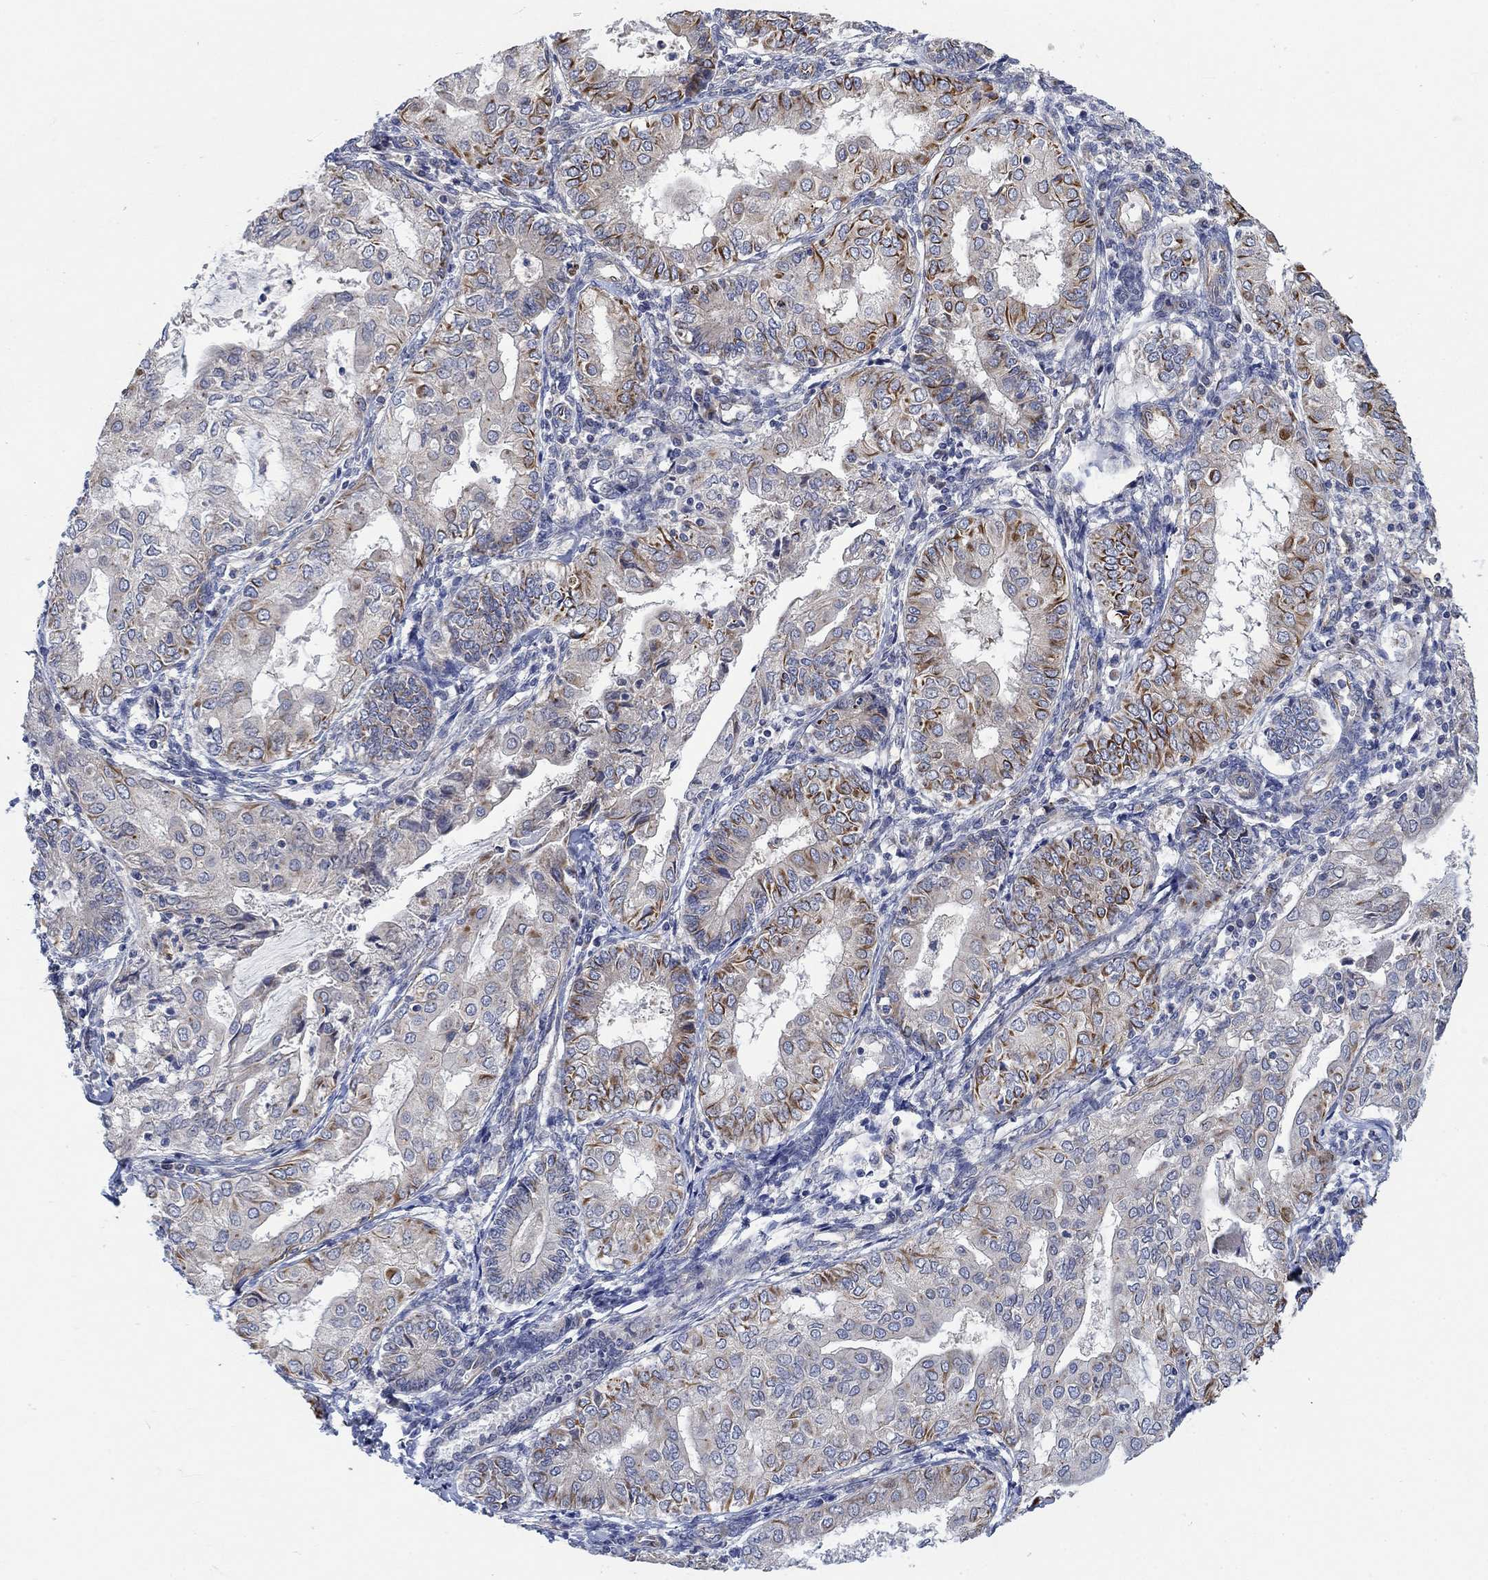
{"staining": {"intensity": "strong", "quantity": "25%-75%", "location": "cytoplasmic/membranous"}, "tissue": "endometrial cancer", "cell_type": "Tumor cells", "image_type": "cancer", "snomed": [{"axis": "morphology", "description": "Adenocarcinoma, NOS"}, {"axis": "topography", "description": "Endometrium"}], "caption": "The histopathology image shows staining of endometrial cancer, revealing strong cytoplasmic/membranous protein expression (brown color) within tumor cells.", "gene": "CAMK1D", "patient": {"sex": "female", "age": 68}}